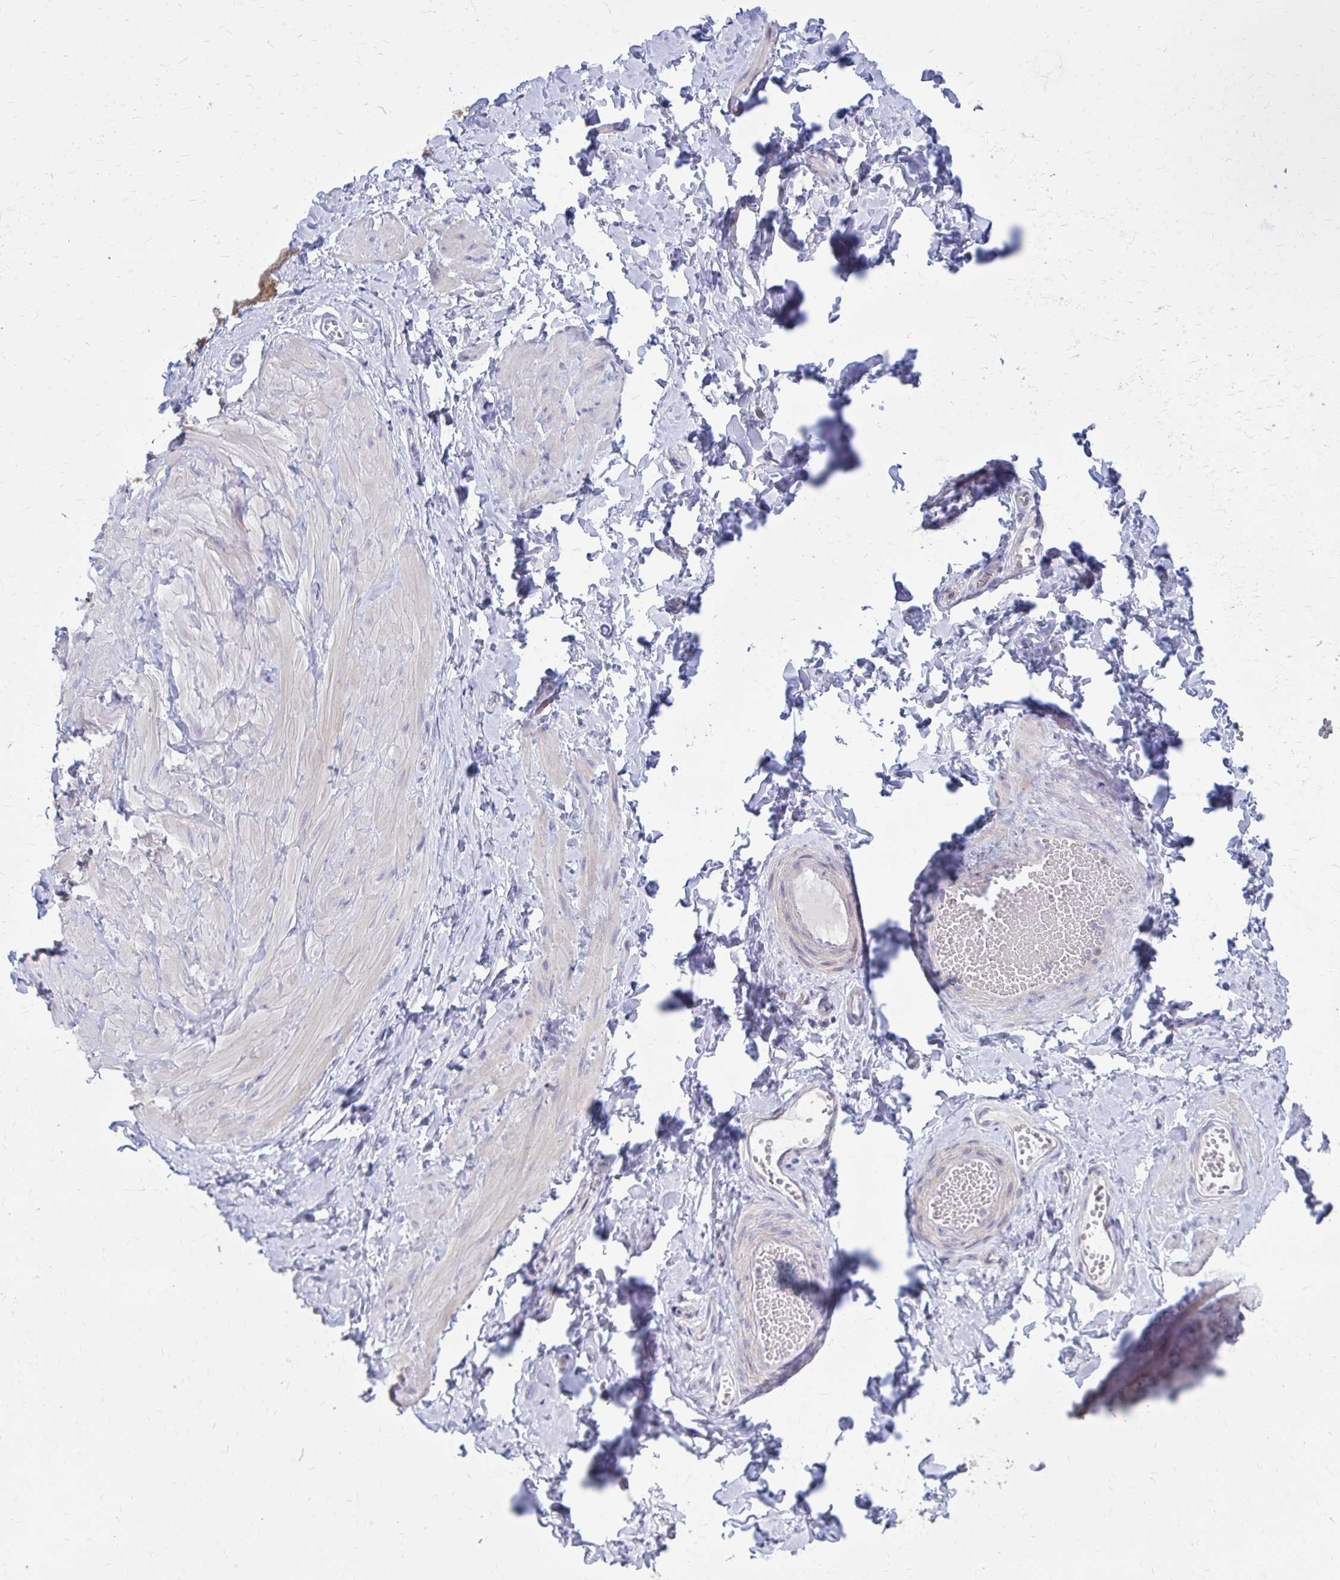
{"staining": {"intensity": "moderate", "quantity": "25%-75%", "location": "cytoplasmic/membranous"}, "tissue": "adipose tissue", "cell_type": "Adipocytes", "image_type": "normal", "snomed": [{"axis": "morphology", "description": "Normal tissue, NOS"}, {"axis": "topography", "description": "Epididymis, spermatic cord, NOS"}, {"axis": "topography", "description": "Epididymis"}, {"axis": "topography", "description": "Peripheral nerve tissue"}], "caption": "Moderate cytoplasmic/membranous staining is identified in about 25%-75% of adipocytes in benign adipose tissue. The protein is stained brown, and the nuclei are stained in blue (DAB (3,3'-diaminobenzidine) IHC with brightfield microscopy, high magnification).", "gene": "DBI", "patient": {"sex": "male", "age": 29}}